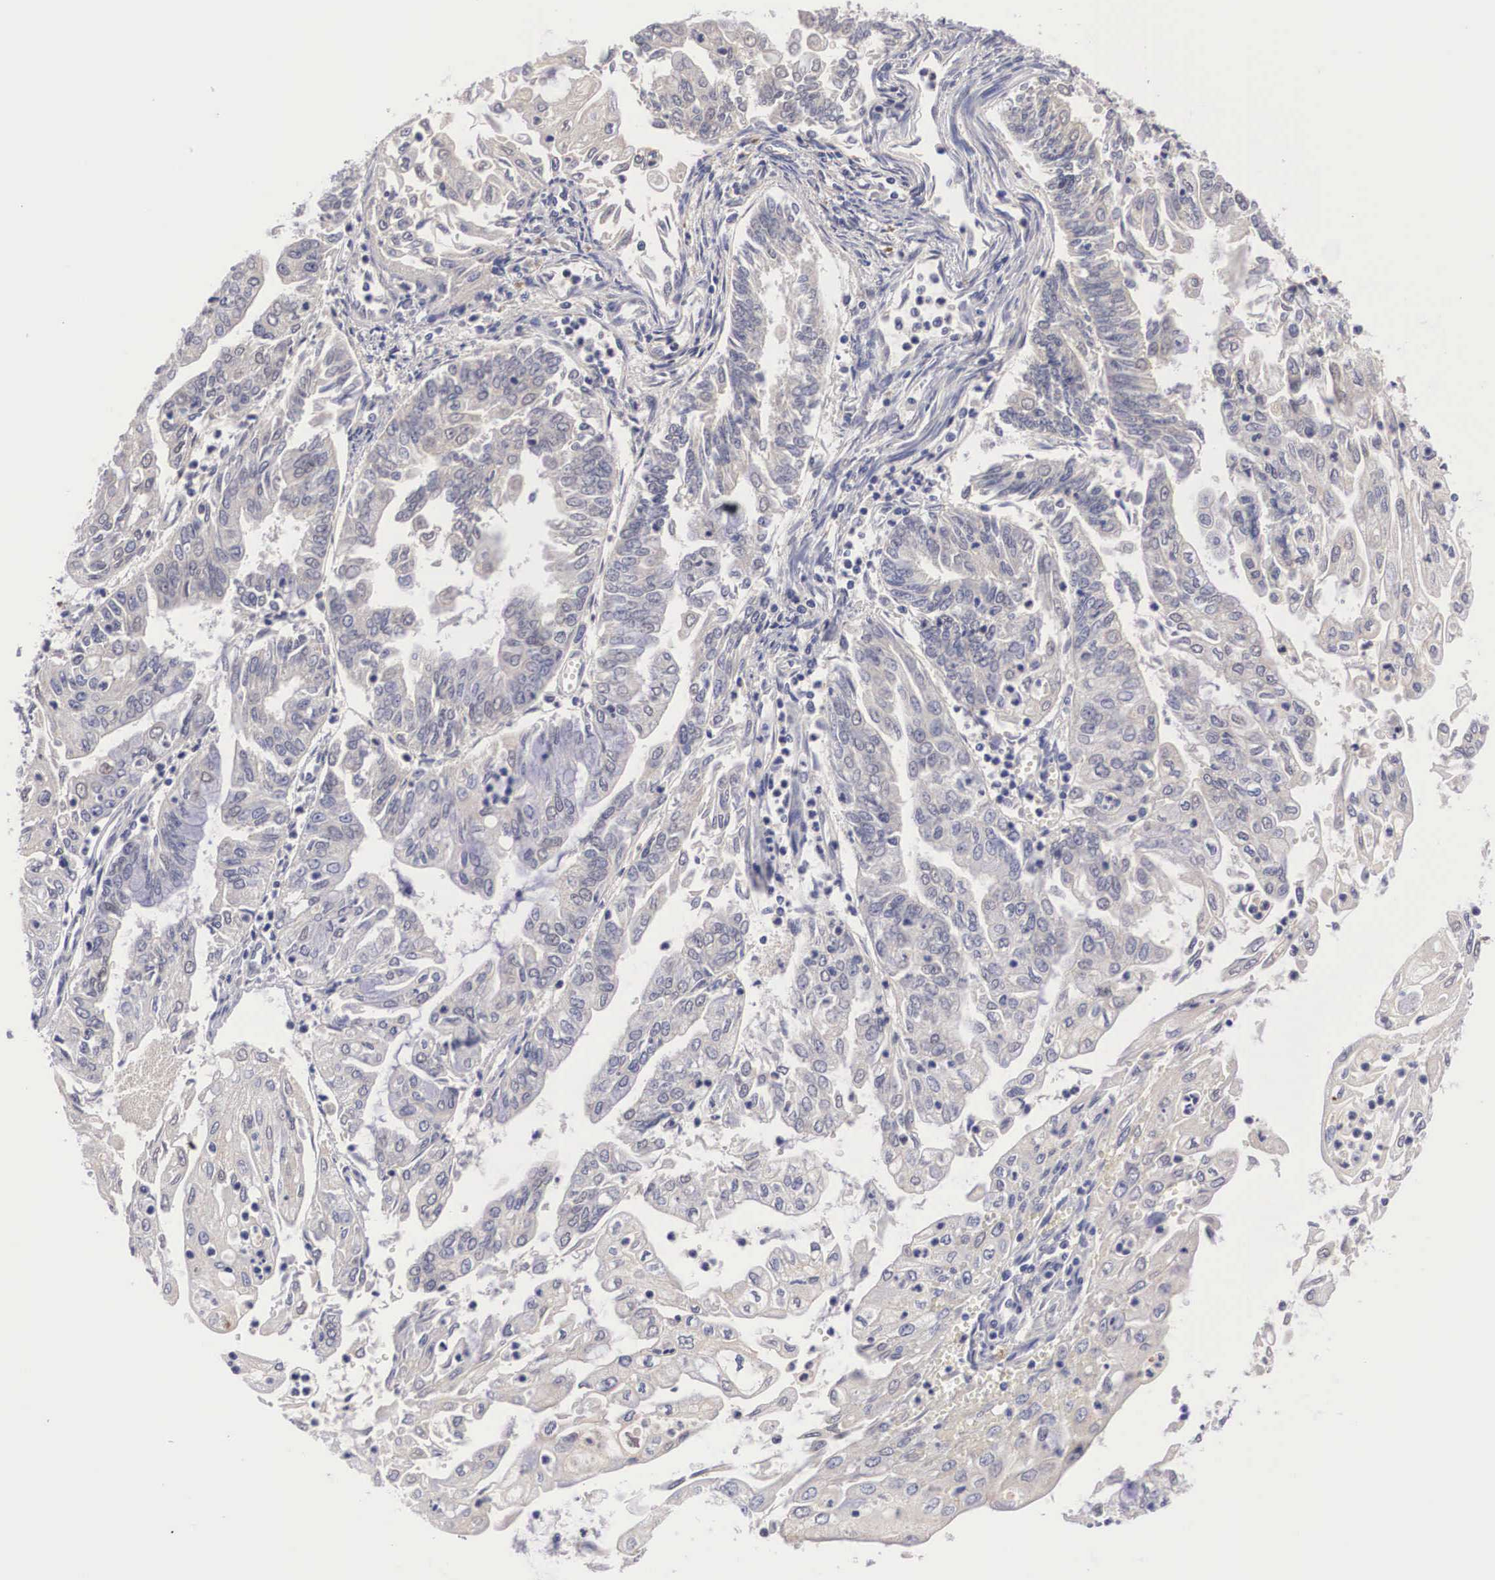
{"staining": {"intensity": "weak", "quantity": "25%-75%", "location": "cytoplasmic/membranous"}, "tissue": "endometrial cancer", "cell_type": "Tumor cells", "image_type": "cancer", "snomed": [{"axis": "morphology", "description": "Adenocarcinoma, NOS"}, {"axis": "topography", "description": "Endometrium"}], "caption": "High-power microscopy captured an IHC photomicrograph of endometrial cancer (adenocarcinoma), revealing weak cytoplasmic/membranous staining in approximately 25%-75% of tumor cells.", "gene": "ABHD4", "patient": {"sex": "female", "age": 75}}